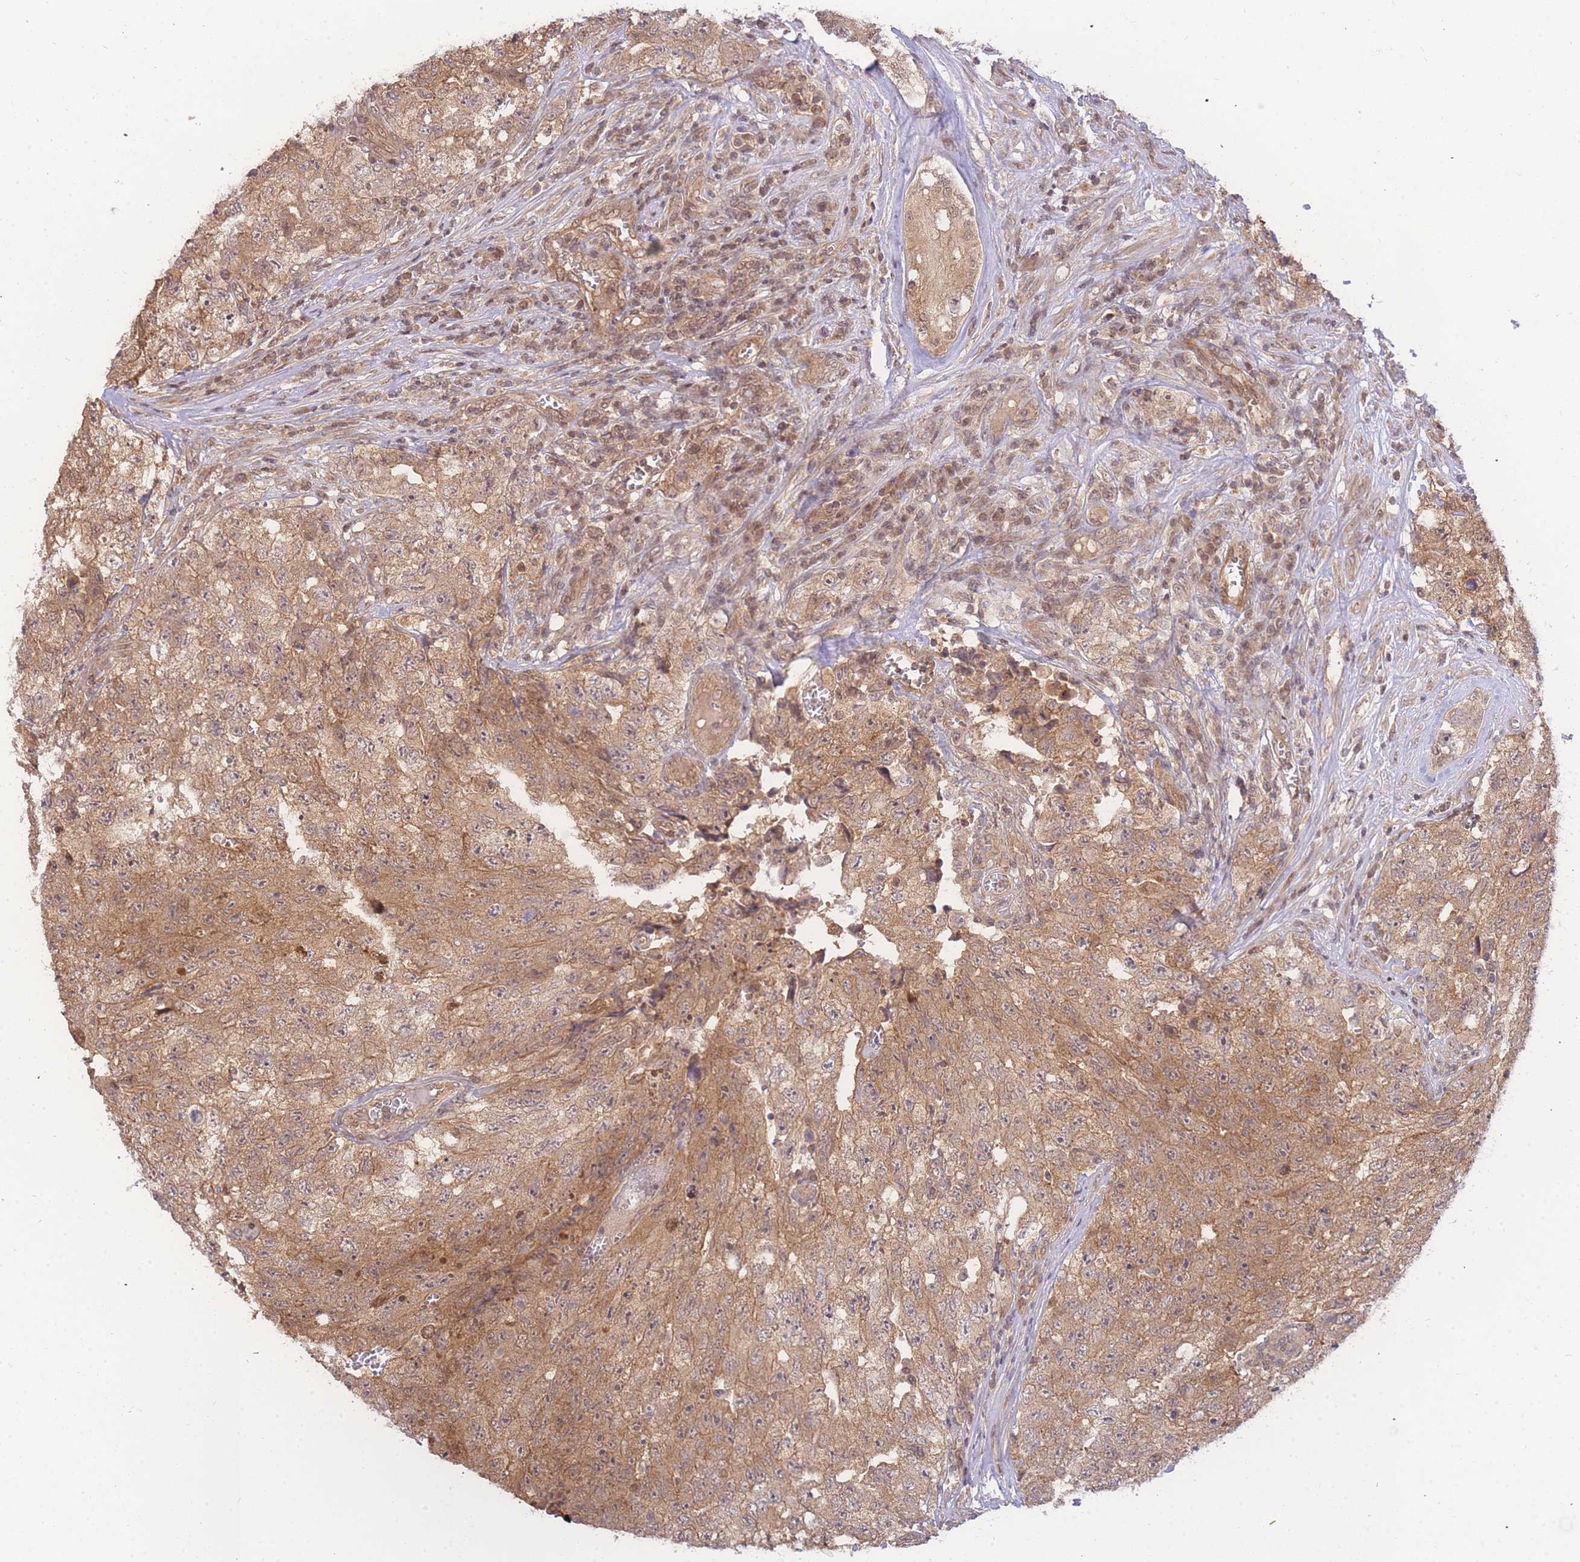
{"staining": {"intensity": "moderate", "quantity": ">75%", "location": "cytoplasmic/membranous"}, "tissue": "testis cancer", "cell_type": "Tumor cells", "image_type": "cancer", "snomed": [{"axis": "morphology", "description": "Carcinoma, Embryonal, NOS"}, {"axis": "topography", "description": "Testis"}], "caption": "Immunohistochemical staining of testis cancer displays medium levels of moderate cytoplasmic/membranous protein positivity in about >75% of tumor cells.", "gene": "KIAA1191", "patient": {"sex": "male", "age": 17}}